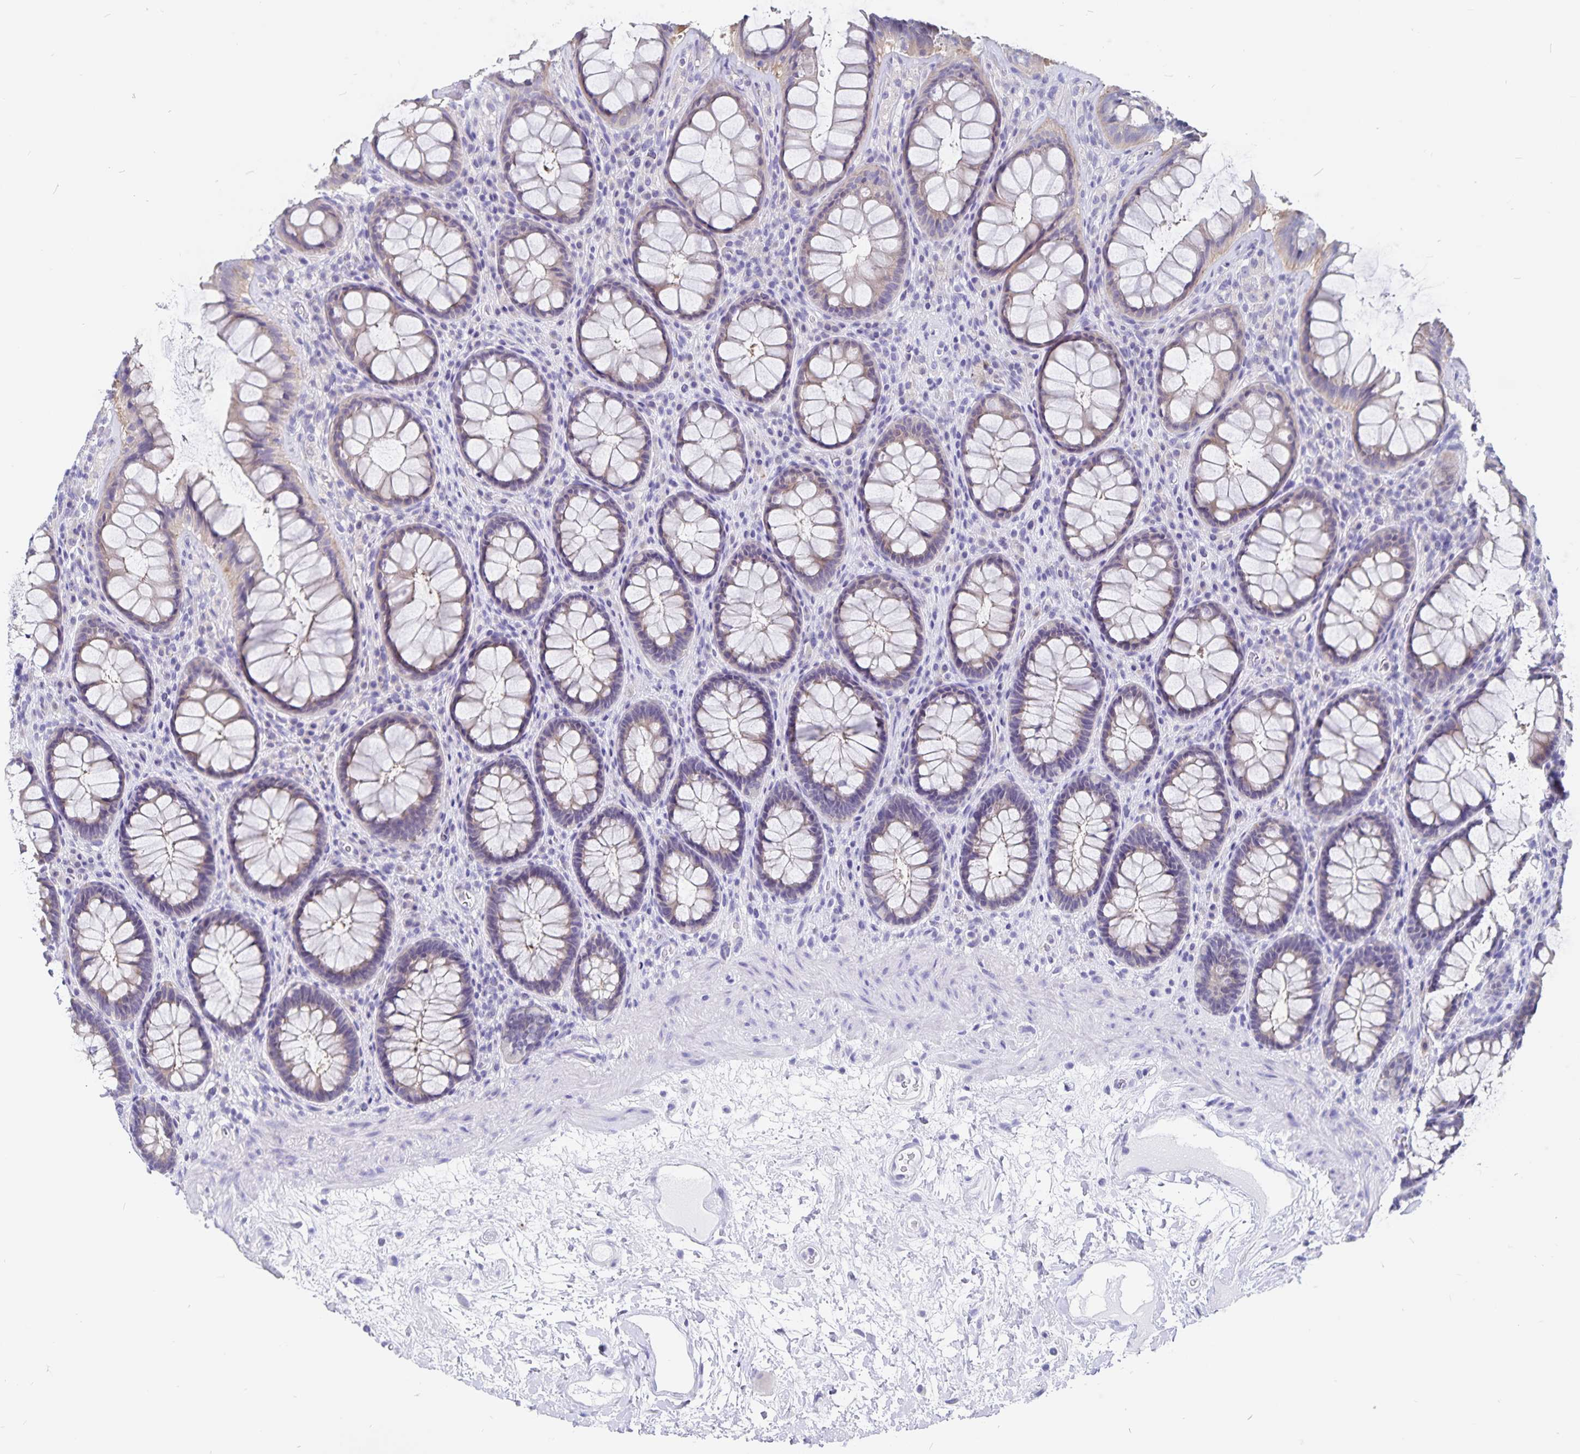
{"staining": {"intensity": "weak", "quantity": "25%-75%", "location": "cytoplasmic/membranous"}, "tissue": "rectum", "cell_type": "Glandular cells", "image_type": "normal", "snomed": [{"axis": "morphology", "description": "Normal tissue, NOS"}, {"axis": "topography", "description": "Rectum"}], "caption": "This histopathology image displays immunohistochemistry (IHC) staining of unremarkable rectum, with low weak cytoplasmic/membranous expression in approximately 25%-75% of glandular cells.", "gene": "SNTN", "patient": {"sex": "male", "age": 72}}